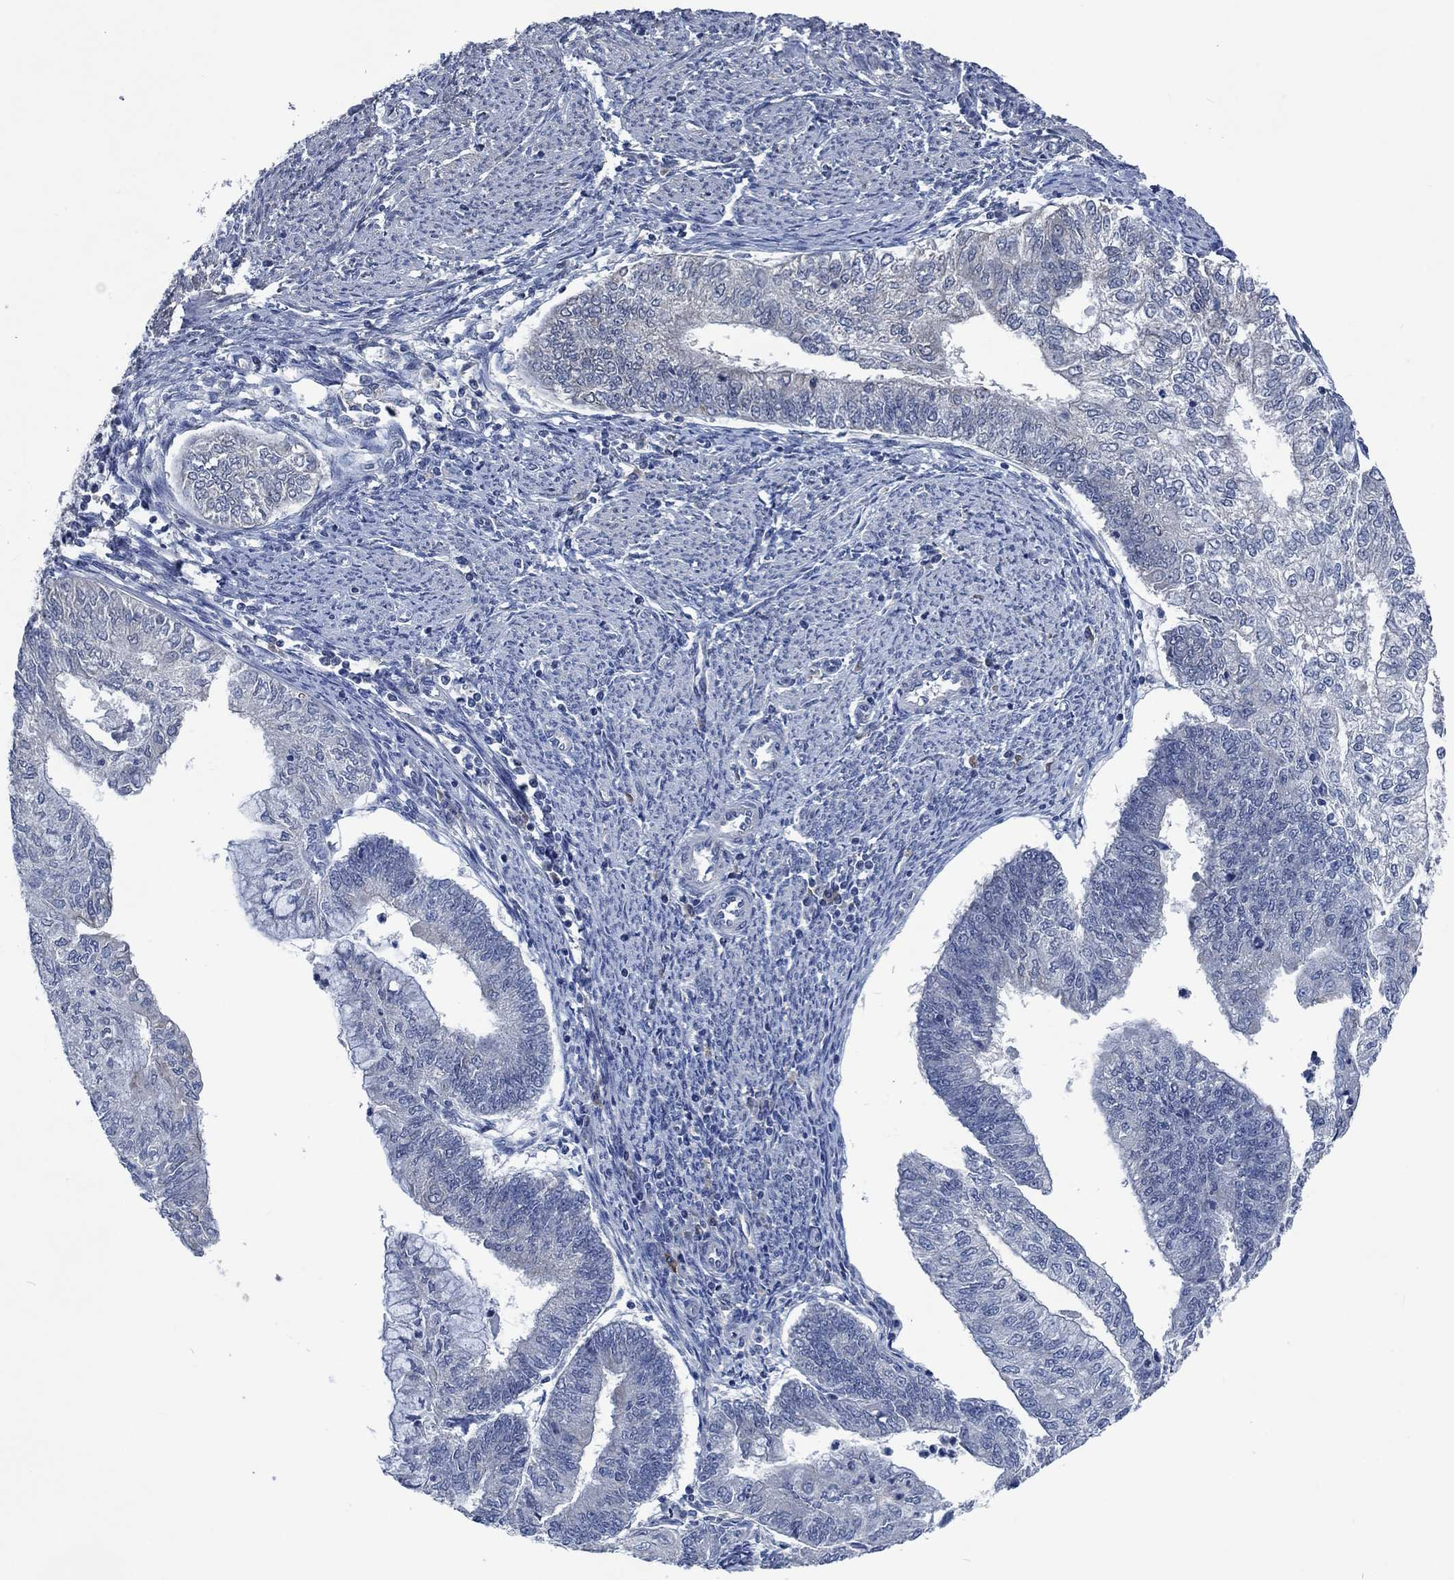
{"staining": {"intensity": "negative", "quantity": "none", "location": "none"}, "tissue": "endometrial cancer", "cell_type": "Tumor cells", "image_type": "cancer", "snomed": [{"axis": "morphology", "description": "Adenocarcinoma, NOS"}, {"axis": "topography", "description": "Endometrium"}], "caption": "A high-resolution histopathology image shows IHC staining of endometrial cancer, which displays no significant staining in tumor cells.", "gene": "OBSCN", "patient": {"sex": "female", "age": 59}}